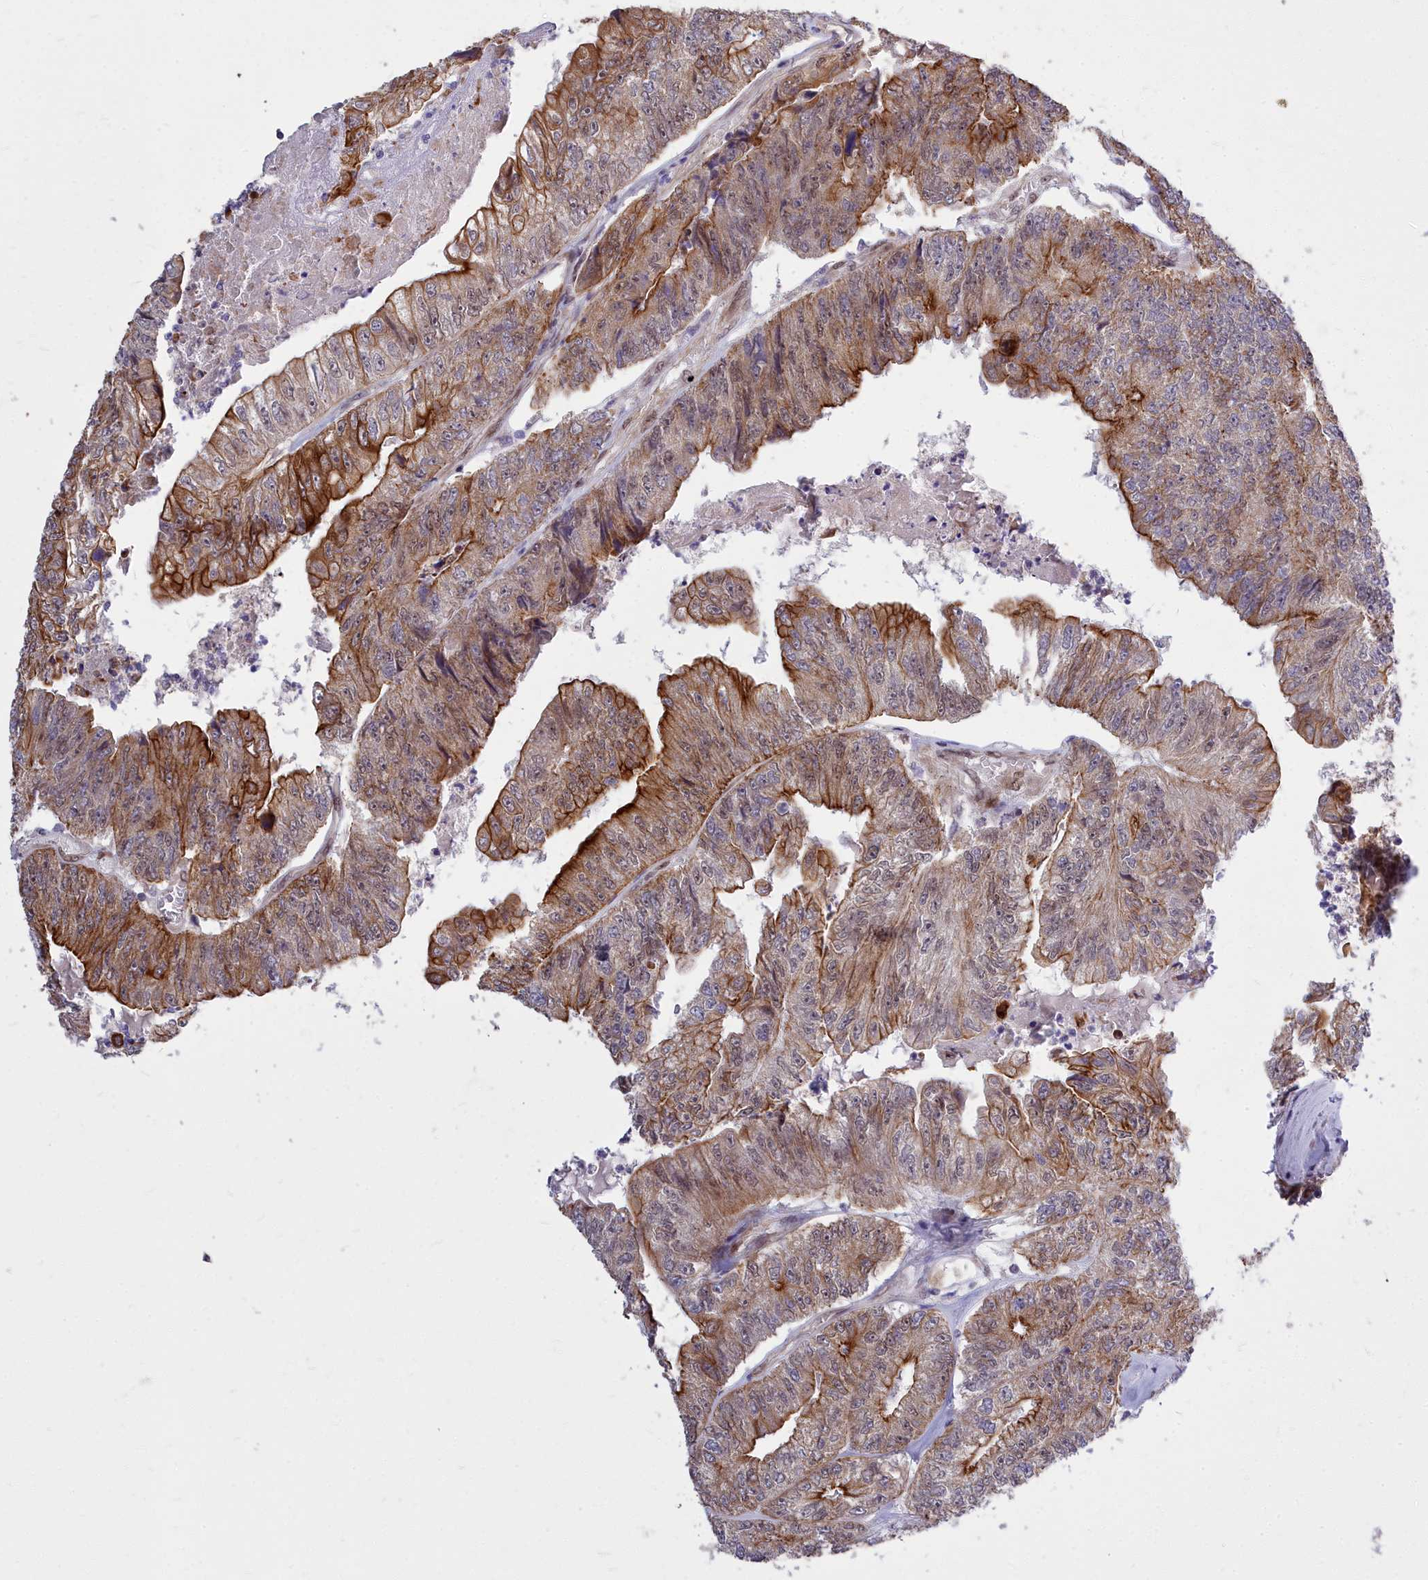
{"staining": {"intensity": "strong", "quantity": "25%-75%", "location": "cytoplasmic/membranous"}, "tissue": "colorectal cancer", "cell_type": "Tumor cells", "image_type": "cancer", "snomed": [{"axis": "morphology", "description": "Adenocarcinoma, NOS"}, {"axis": "topography", "description": "Colon"}], "caption": "A brown stain labels strong cytoplasmic/membranous staining of a protein in colorectal adenocarcinoma tumor cells.", "gene": "ABCB8", "patient": {"sex": "female", "age": 67}}